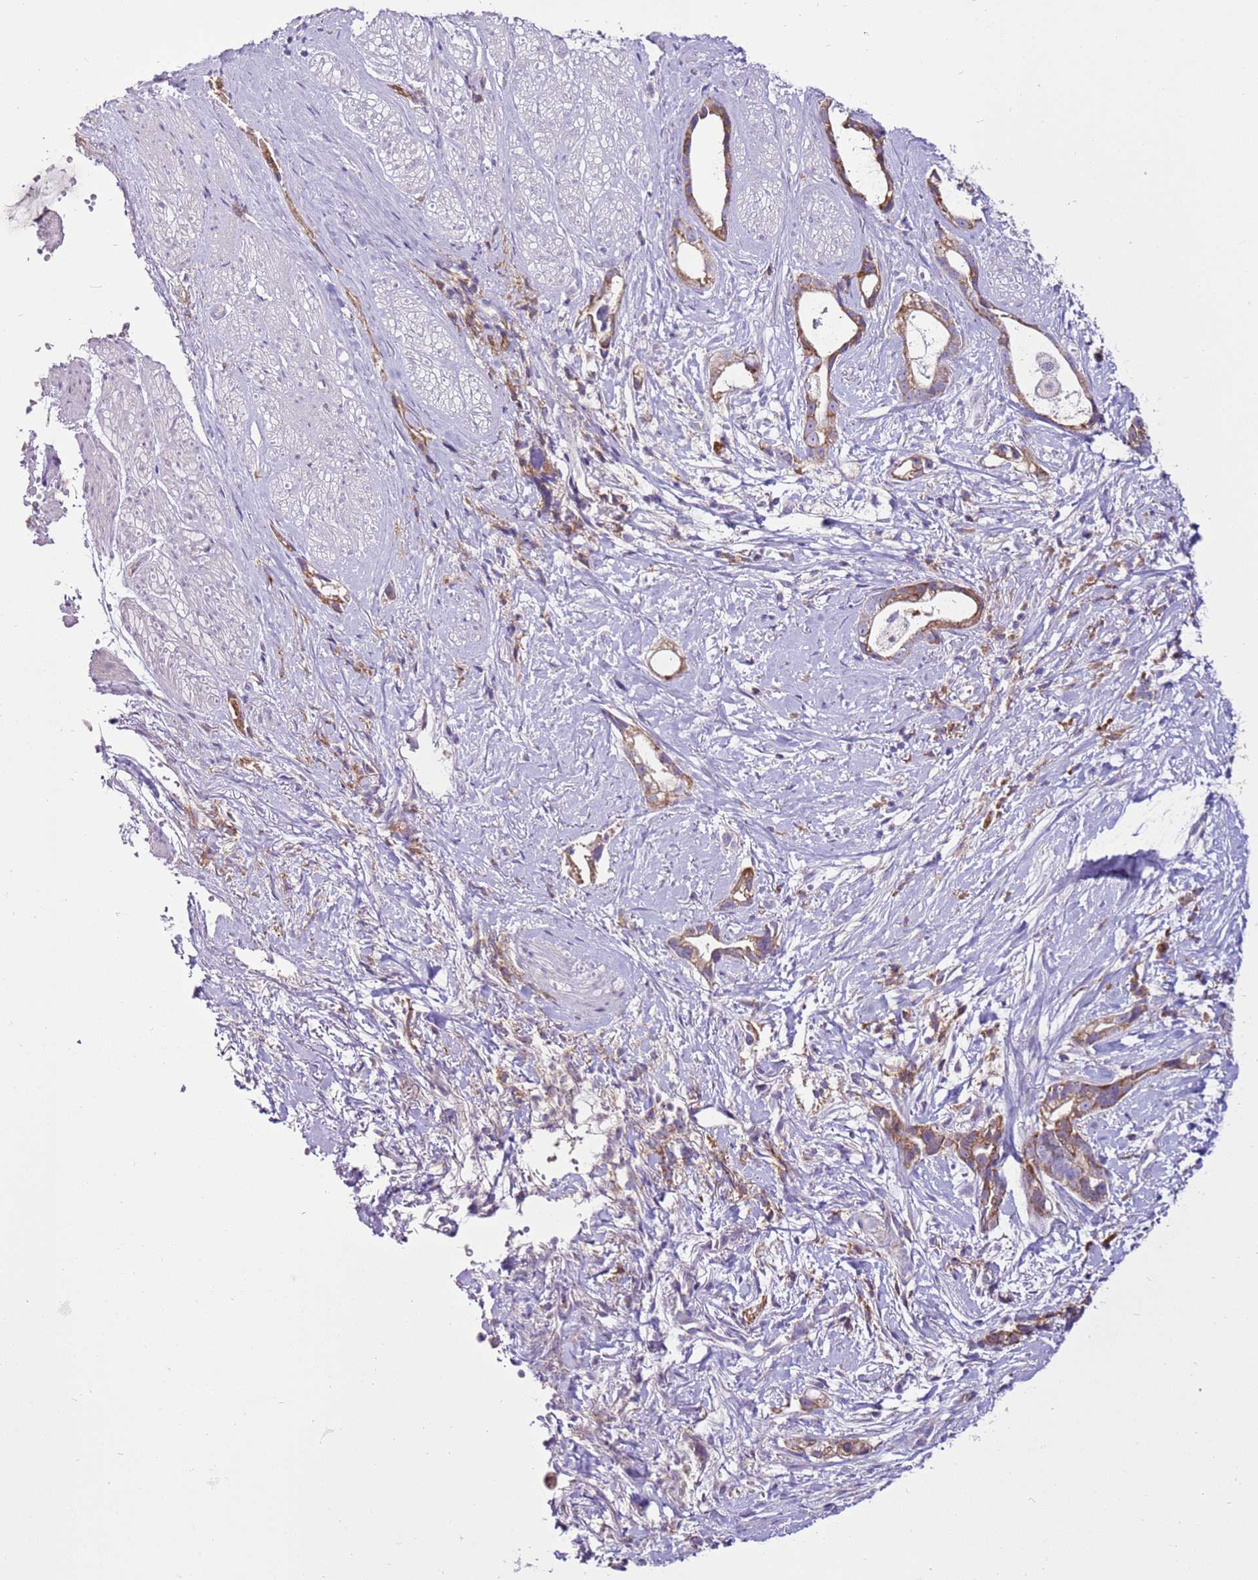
{"staining": {"intensity": "moderate", "quantity": ">75%", "location": "cytoplasmic/membranous"}, "tissue": "stomach cancer", "cell_type": "Tumor cells", "image_type": "cancer", "snomed": [{"axis": "morphology", "description": "Adenocarcinoma, NOS"}, {"axis": "topography", "description": "Stomach"}], "caption": "Protein expression analysis of human stomach cancer reveals moderate cytoplasmic/membranous positivity in approximately >75% of tumor cells. (Stains: DAB in brown, nuclei in blue, Microscopy: brightfield microscopy at high magnification).", "gene": "MRPL36", "patient": {"sex": "male", "age": 55}}